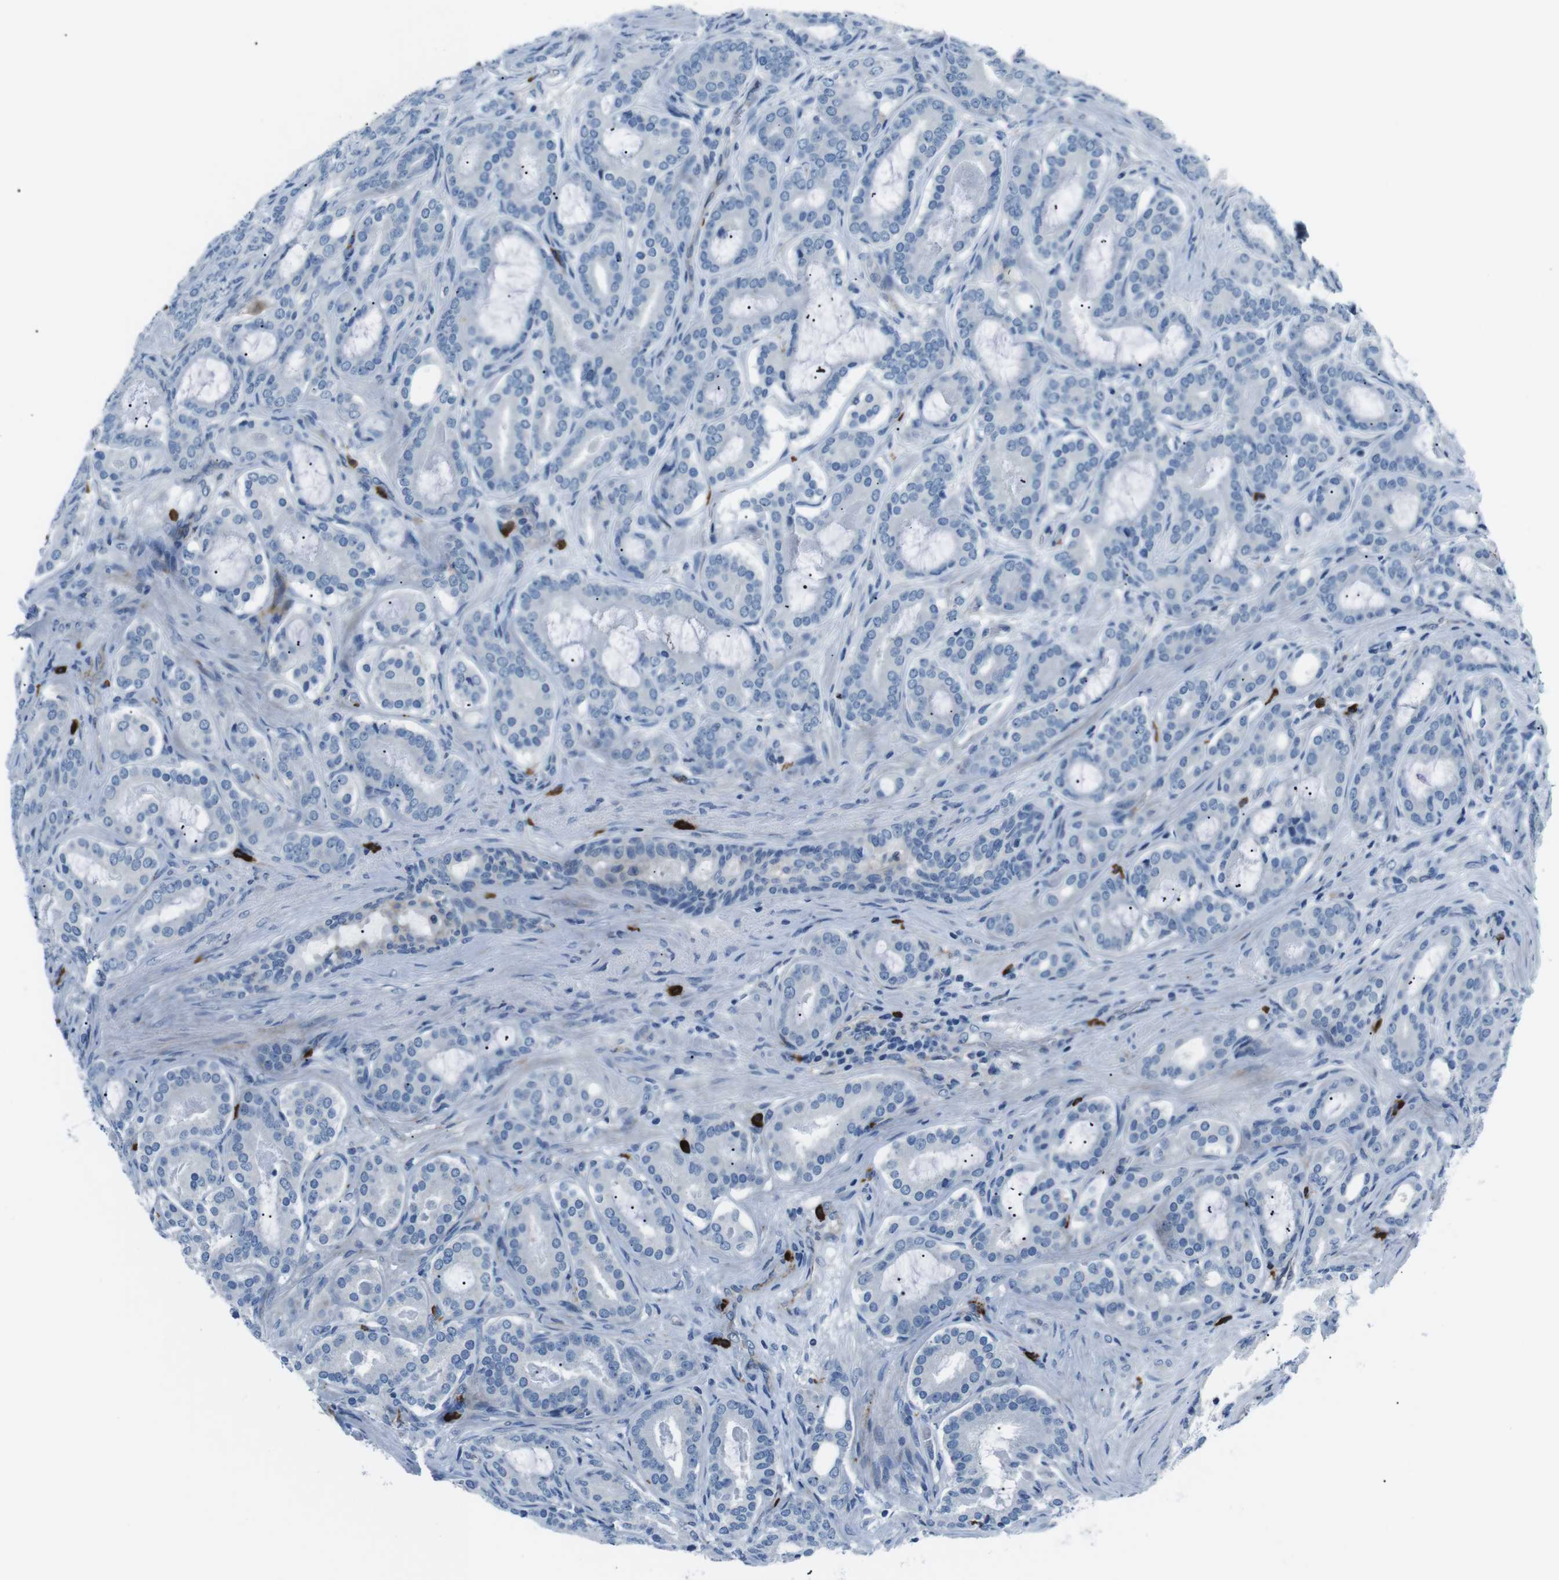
{"staining": {"intensity": "negative", "quantity": "none", "location": "none"}, "tissue": "prostate cancer", "cell_type": "Tumor cells", "image_type": "cancer", "snomed": [{"axis": "morphology", "description": "Adenocarcinoma, High grade"}, {"axis": "topography", "description": "Prostate"}], "caption": "There is no significant expression in tumor cells of prostate high-grade adenocarcinoma.", "gene": "CSF2RA", "patient": {"sex": "male", "age": 60}}